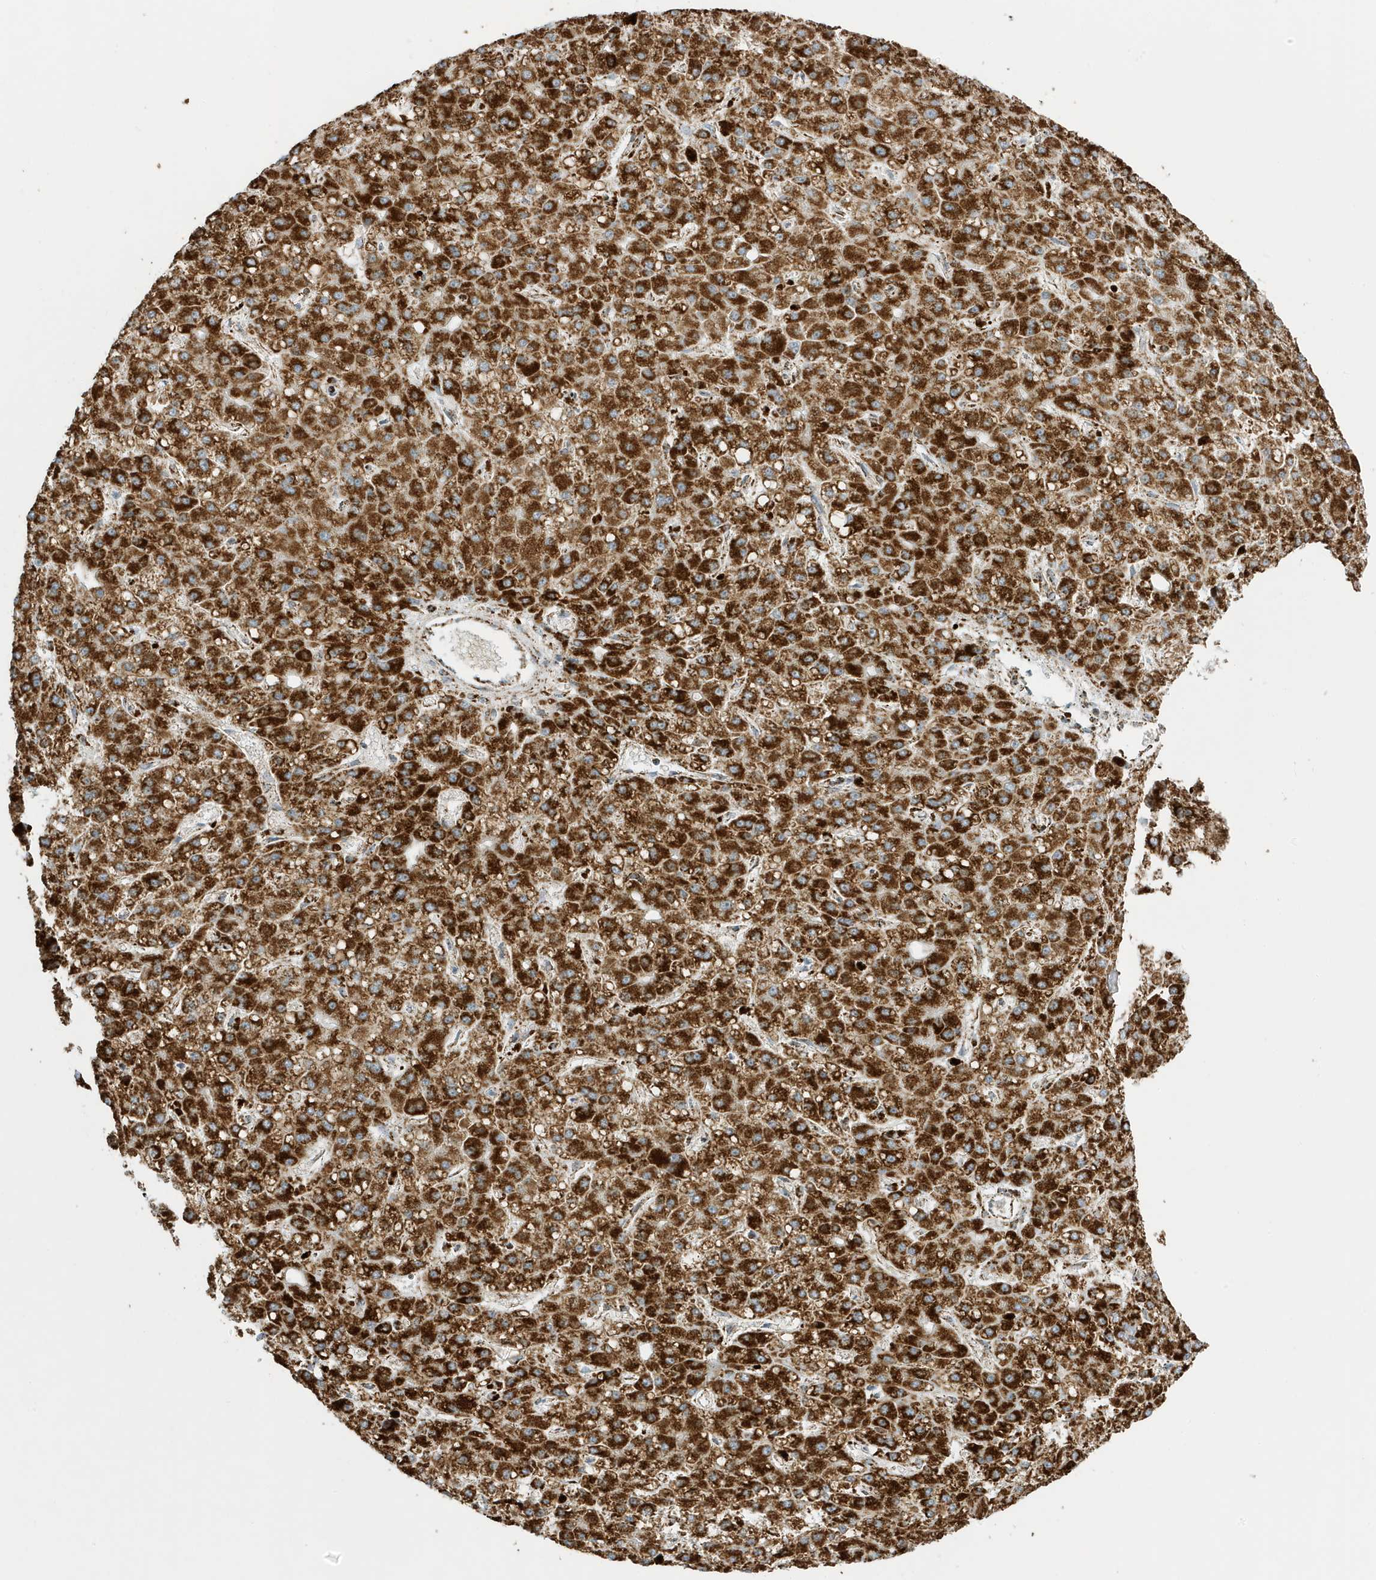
{"staining": {"intensity": "strong", "quantity": ">75%", "location": "cytoplasmic/membranous"}, "tissue": "liver cancer", "cell_type": "Tumor cells", "image_type": "cancer", "snomed": [{"axis": "morphology", "description": "Carcinoma, Hepatocellular, NOS"}, {"axis": "topography", "description": "Liver"}], "caption": "Liver cancer was stained to show a protein in brown. There is high levels of strong cytoplasmic/membranous staining in about >75% of tumor cells.", "gene": "ATP5ME", "patient": {"sex": "male", "age": 67}}